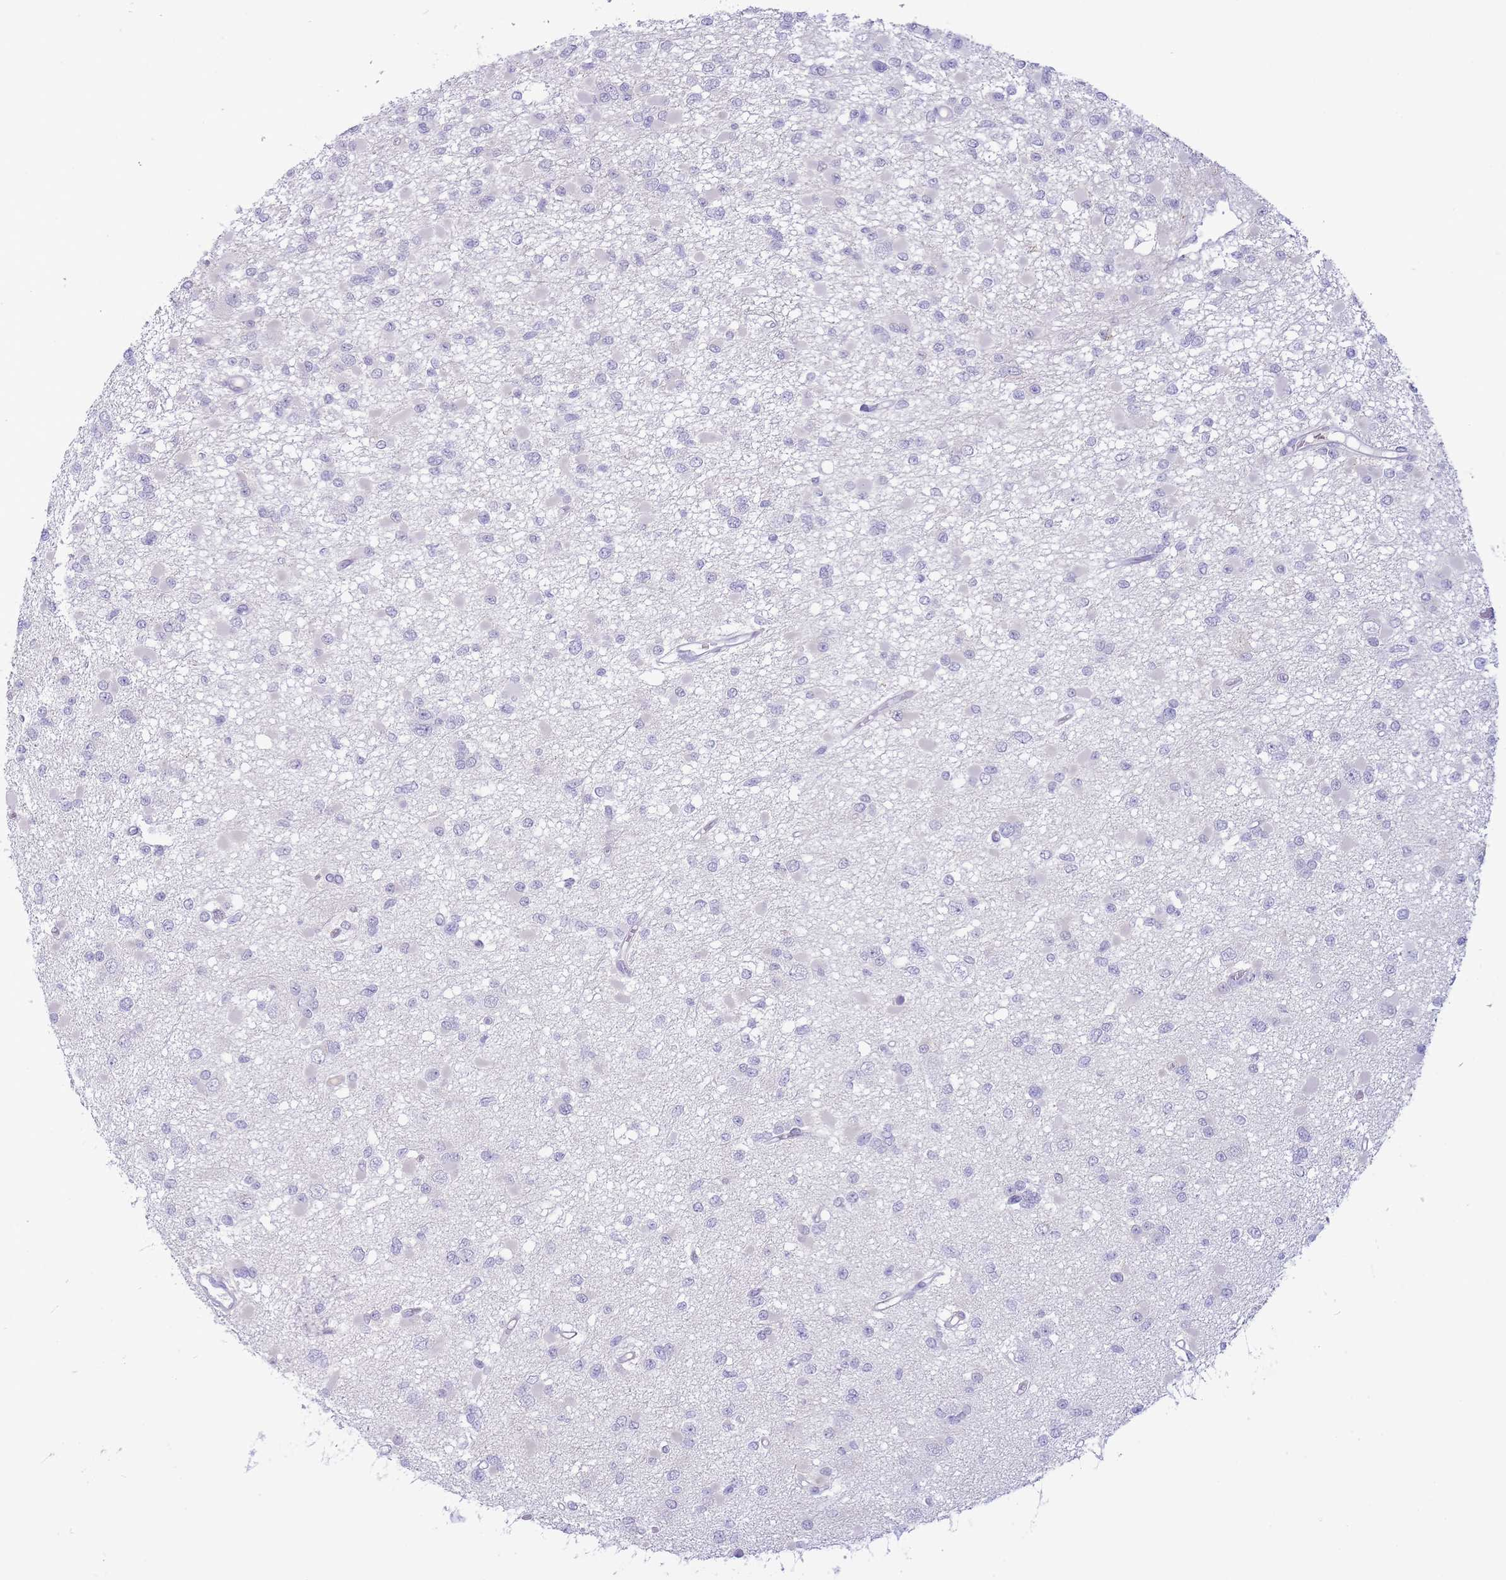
{"staining": {"intensity": "negative", "quantity": "none", "location": "none"}, "tissue": "glioma", "cell_type": "Tumor cells", "image_type": "cancer", "snomed": [{"axis": "morphology", "description": "Glioma, malignant, Low grade"}, {"axis": "topography", "description": "Brain"}], "caption": "Immunohistochemistry image of neoplastic tissue: human glioma stained with DAB shows no significant protein expression in tumor cells.", "gene": "ASAP3", "patient": {"sex": "female", "age": 22}}